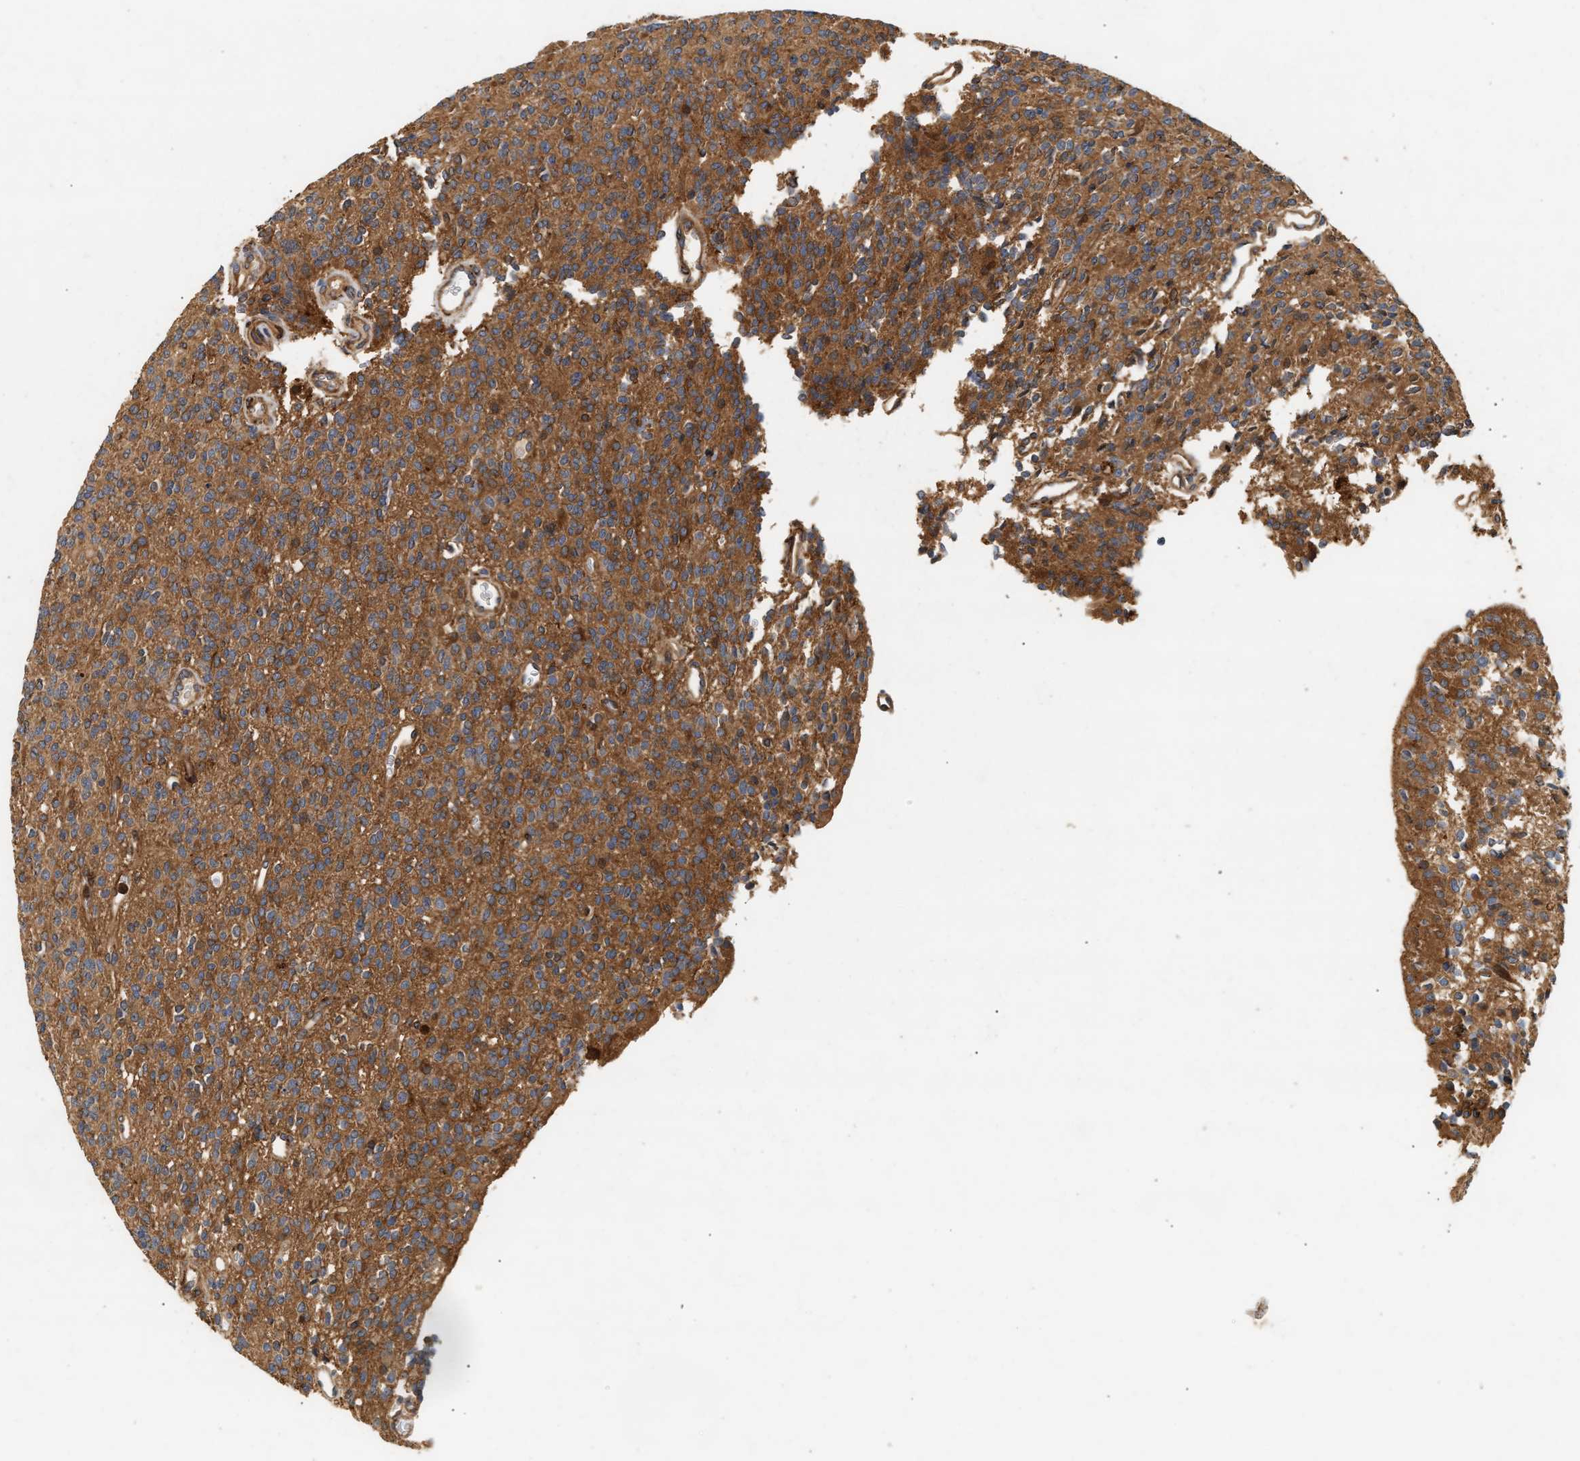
{"staining": {"intensity": "moderate", "quantity": ">75%", "location": "cytoplasmic/membranous"}, "tissue": "glioma", "cell_type": "Tumor cells", "image_type": "cancer", "snomed": [{"axis": "morphology", "description": "Glioma, malignant, High grade"}, {"axis": "topography", "description": "Brain"}], "caption": "Tumor cells reveal moderate cytoplasmic/membranous staining in about >75% of cells in glioma.", "gene": "PLCD1", "patient": {"sex": "male", "age": 34}}